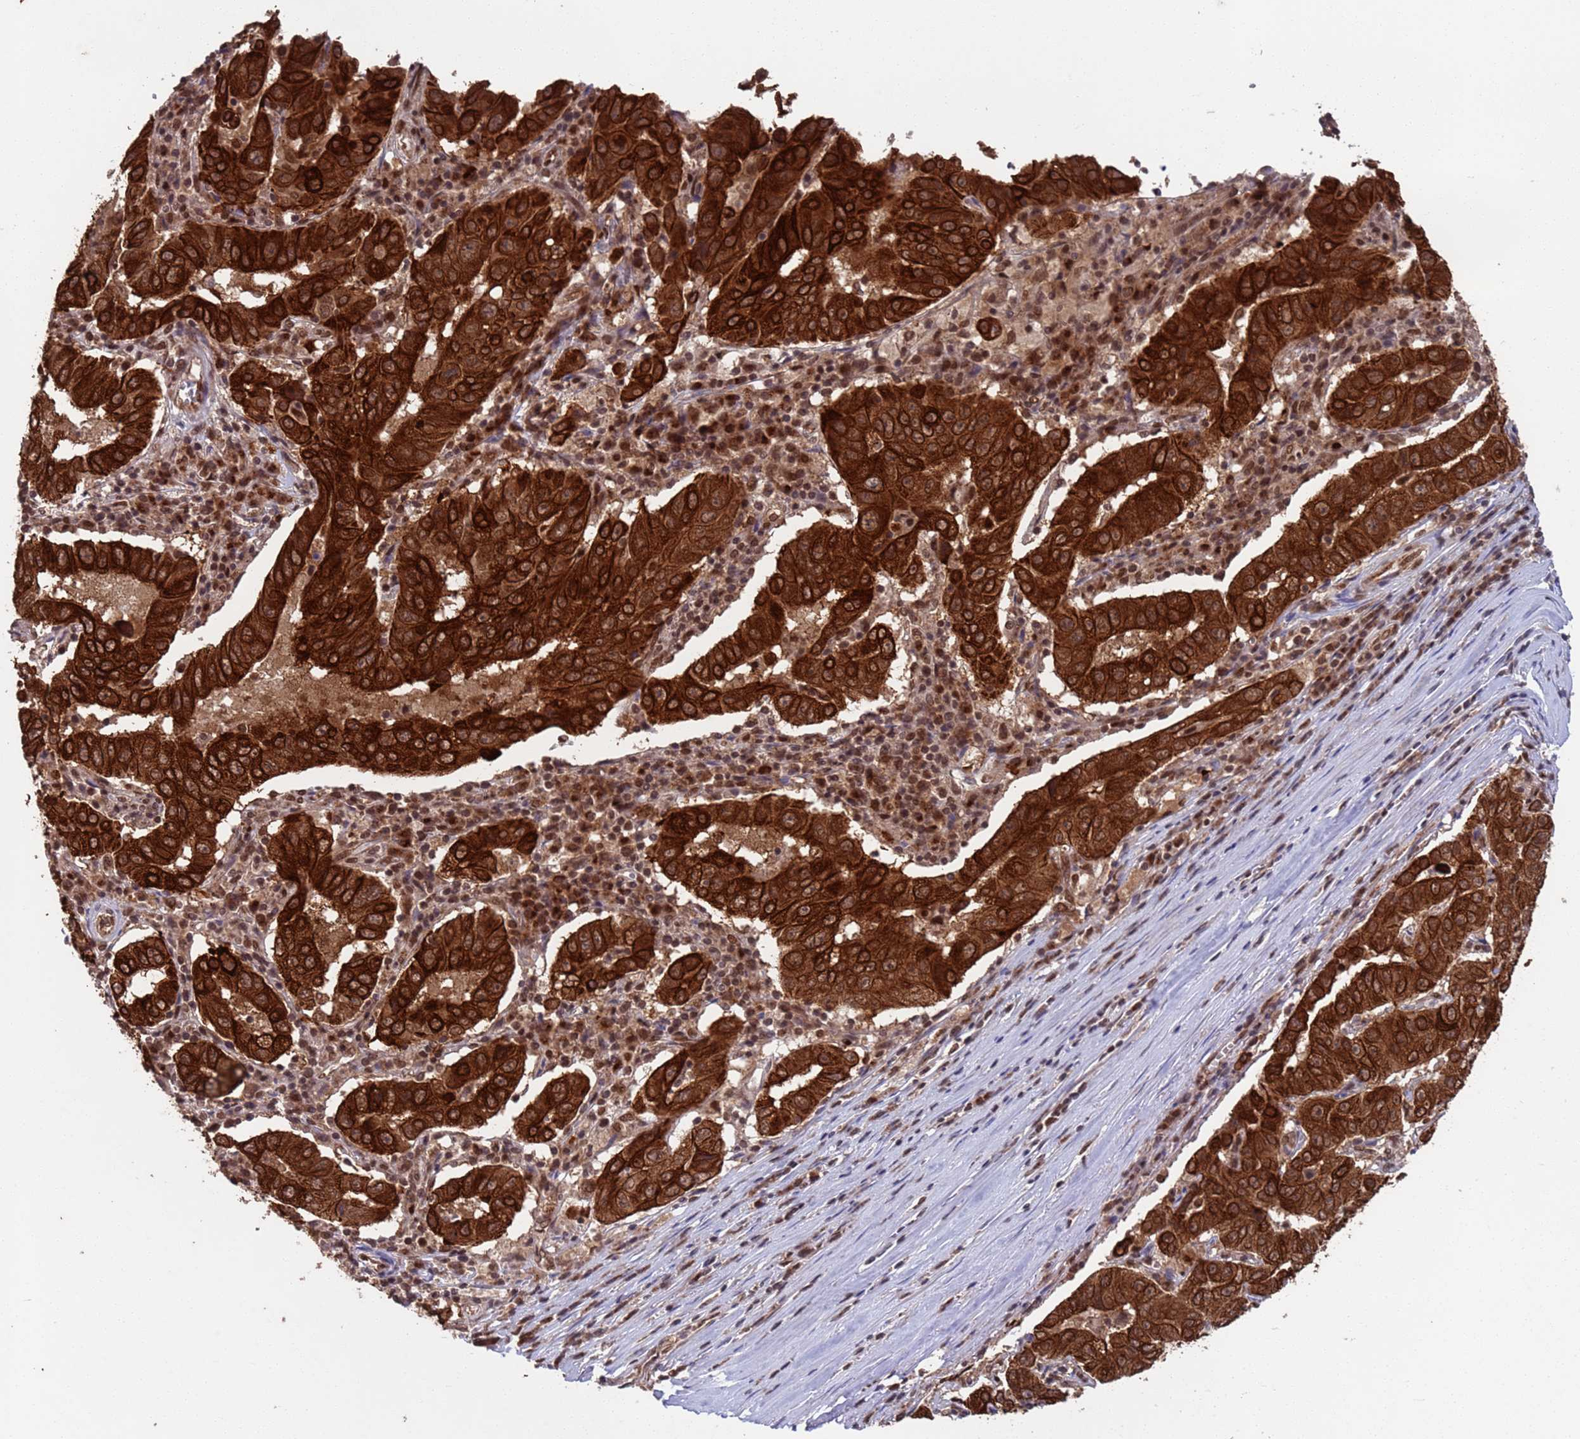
{"staining": {"intensity": "strong", "quantity": ">75%", "location": "cytoplasmic/membranous,nuclear"}, "tissue": "pancreatic cancer", "cell_type": "Tumor cells", "image_type": "cancer", "snomed": [{"axis": "morphology", "description": "Adenocarcinoma, NOS"}, {"axis": "topography", "description": "Pancreas"}], "caption": "Protein staining of pancreatic cancer tissue reveals strong cytoplasmic/membranous and nuclear staining in approximately >75% of tumor cells.", "gene": "FUBP3", "patient": {"sex": "male", "age": 63}}